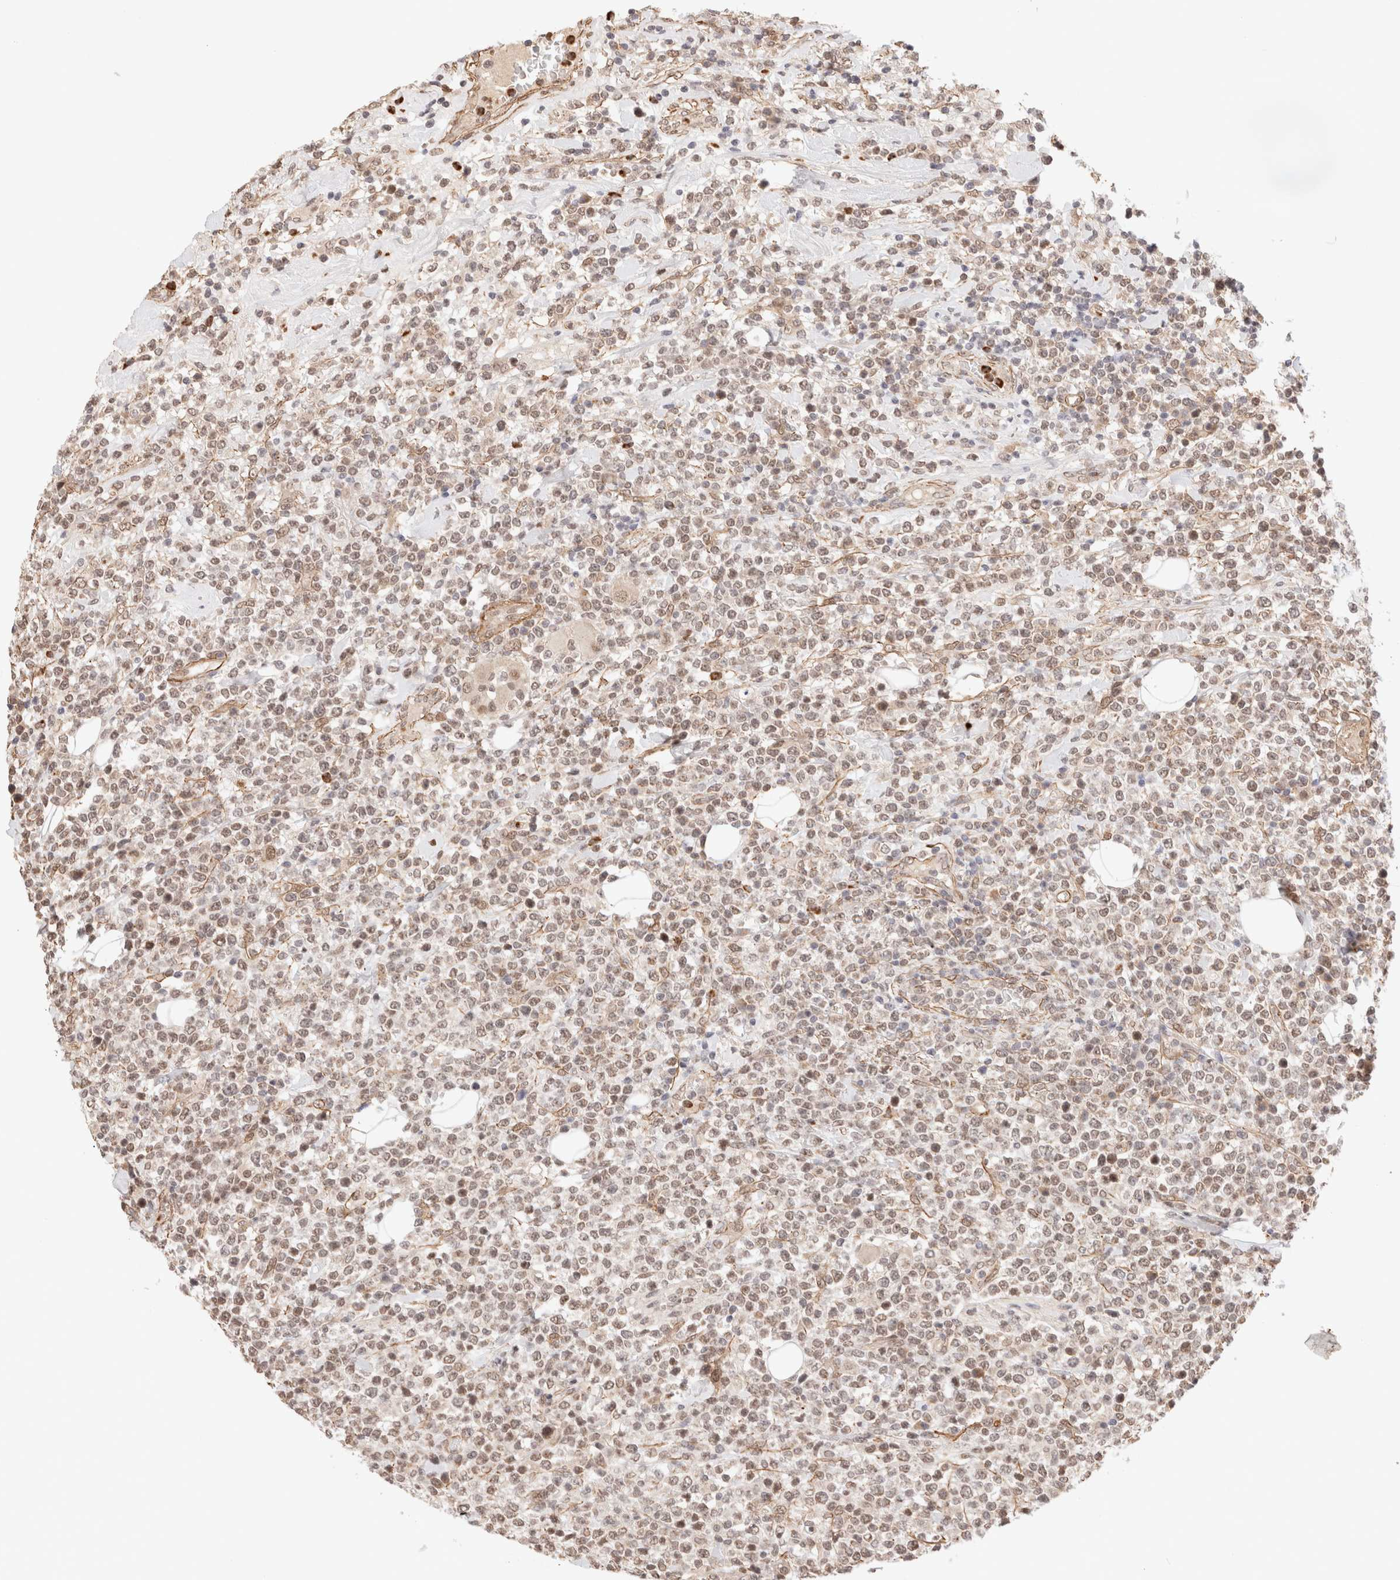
{"staining": {"intensity": "moderate", "quantity": ">75%", "location": "cytoplasmic/membranous"}, "tissue": "lymphoma", "cell_type": "Tumor cells", "image_type": "cancer", "snomed": [{"axis": "morphology", "description": "Malignant lymphoma, non-Hodgkin's type, High grade"}, {"axis": "topography", "description": "Colon"}], "caption": "IHC histopathology image of neoplastic tissue: lymphoma stained using IHC shows medium levels of moderate protein expression localized specifically in the cytoplasmic/membranous of tumor cells, appearing as a cytoplasmic/membranous brown color.", "gene": "BRPF3", "patient": {"sex": "female", "age": 53}}